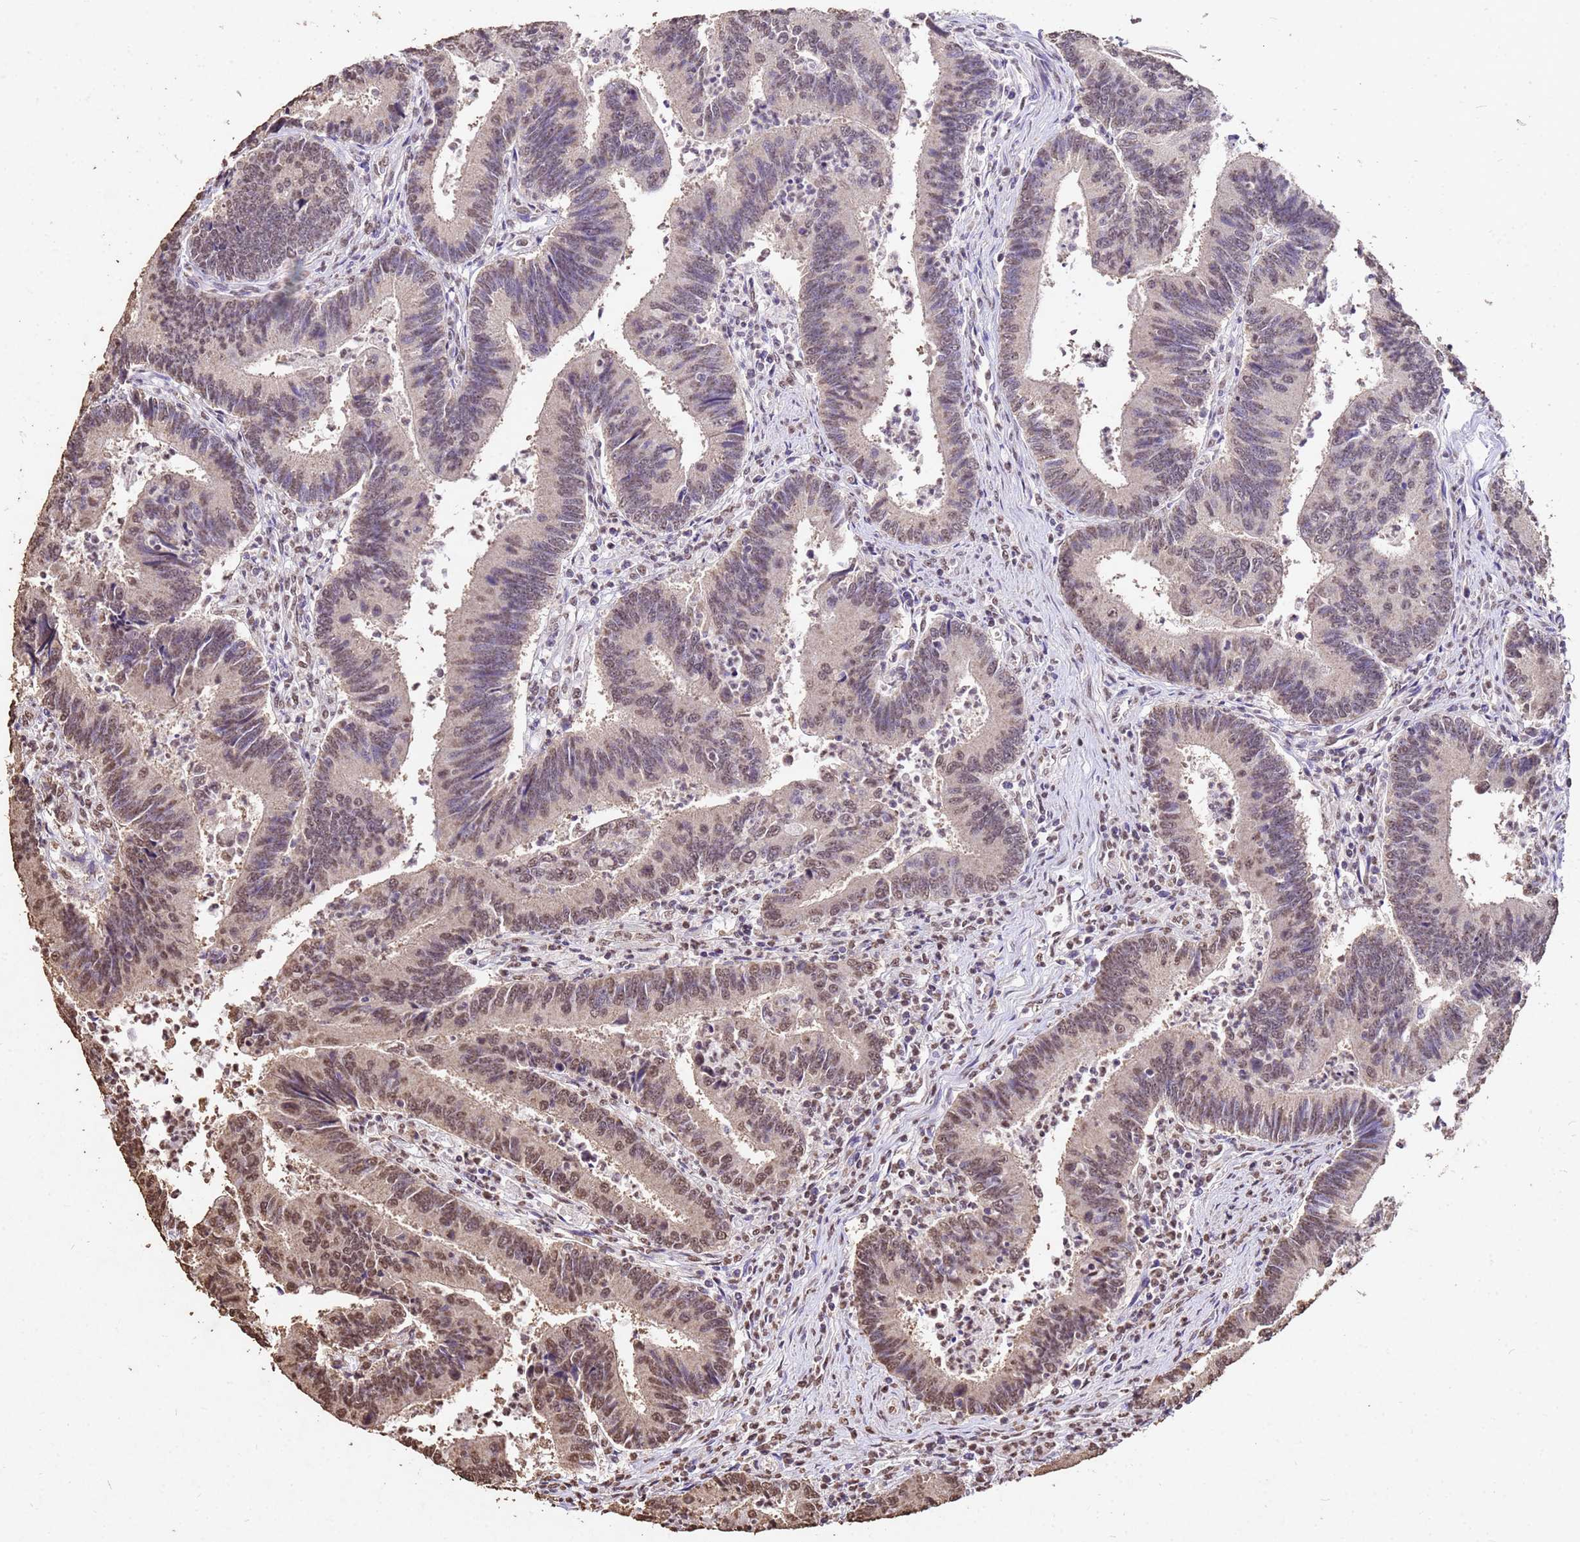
{"staining": {"intensity": "moderate", "quantity": "25%-75%", "location": "nuclear"}, "tissue": "colorectal cancer", "cell_type": "Tumor cells", "image_type": "cancer", "snomed": [{"axis": "morphology", "description": "Adenocarcinoma, NOS"}, {"axis": "topography", "description": "Colon"}], "caption": "Immunohistochemistry (DAB) staining of colorectal cancer exhibits moderate nuclear protein staining in approximately 25%-75% of tumor cells.", "gene": "MYOCD", "patient": {"sex": "female", "age": 67}}